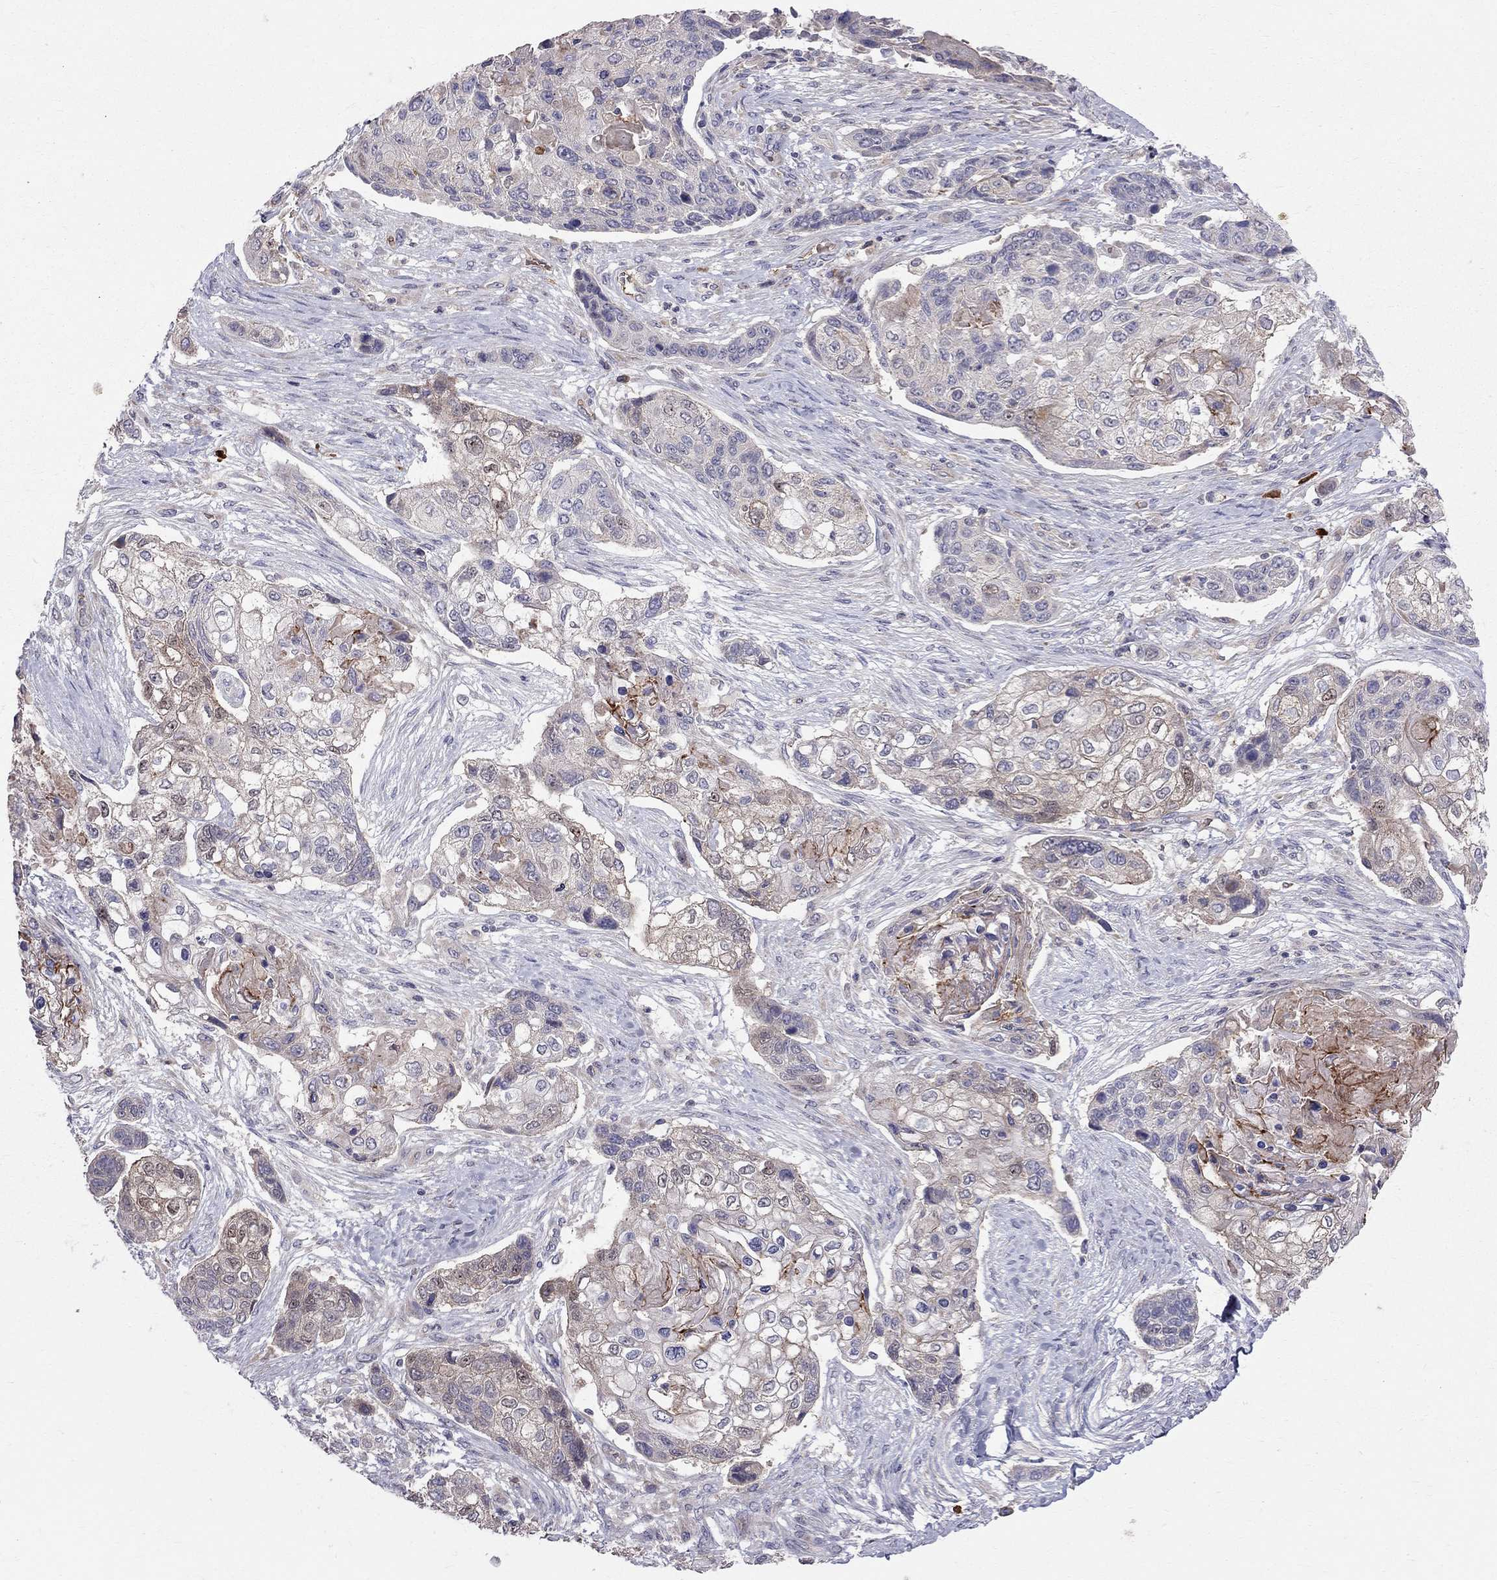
{"staining": {"intensity": "moderate", "quantity": "<25%", "location": "cytoplasmic/membranous"}, "tissue": "lung cancer", "cell_type": "Tumor cells", "image_type": "cancer", "snomed": [{"axis": "morphology", "description": "Squamous cell carcinoma, NOS"}, {"axis": "topography", "description": "Lung"}], "caption": "IHC (DAB (3,3'-diaminobenzidine)) staining of human lung cancer (squamous cell carcinoma) exhibits moderate cytoplasmic/membranous protein positivity in approximately <25% of tumor cells.", "gene": "PIK3CG", "patient": {"sex": "male", "age": 69}}